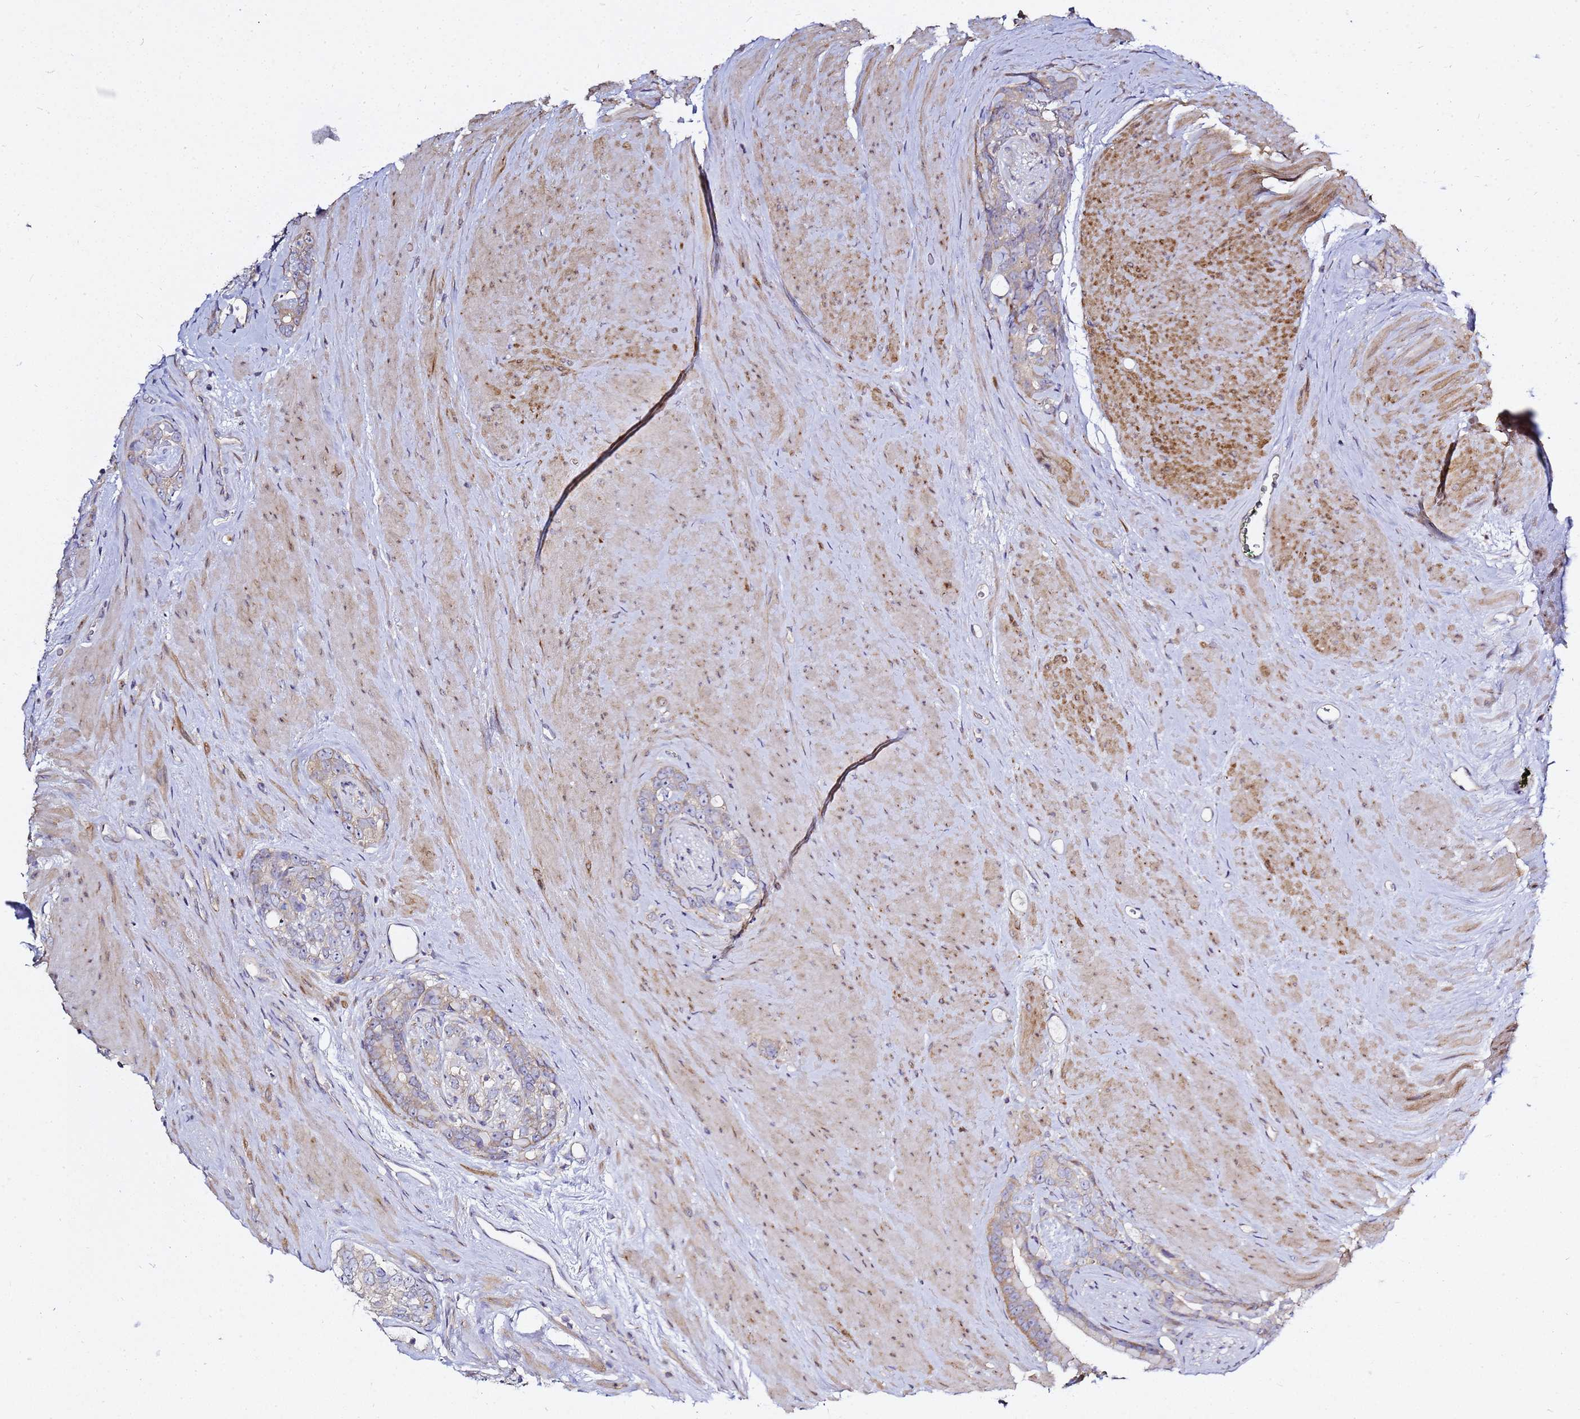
{"staining": {"intensity": "weak", "quantity": "25%-75%", "location": "cytoplasmic/membranous"}, "tissue": "prostate cancer", "cell_type": "Tumor cells", "image_type": "cancer", "snomed": [{"axis": "morphology", "description": "Adenocarcinoma, High grade"}, {"axis": "topography", "description": "Prostate"}], "caption": "Weak cytoplasmic/membranous protein staining is present in about 25%-75% of tumor cells in adenocarcinoma (high-grade) (prostate). (DAB IHC, brown staining for protein, blue staining for nuclei).", "gene": "MON1B", "patient": {"sex": "male", "age": 74}}